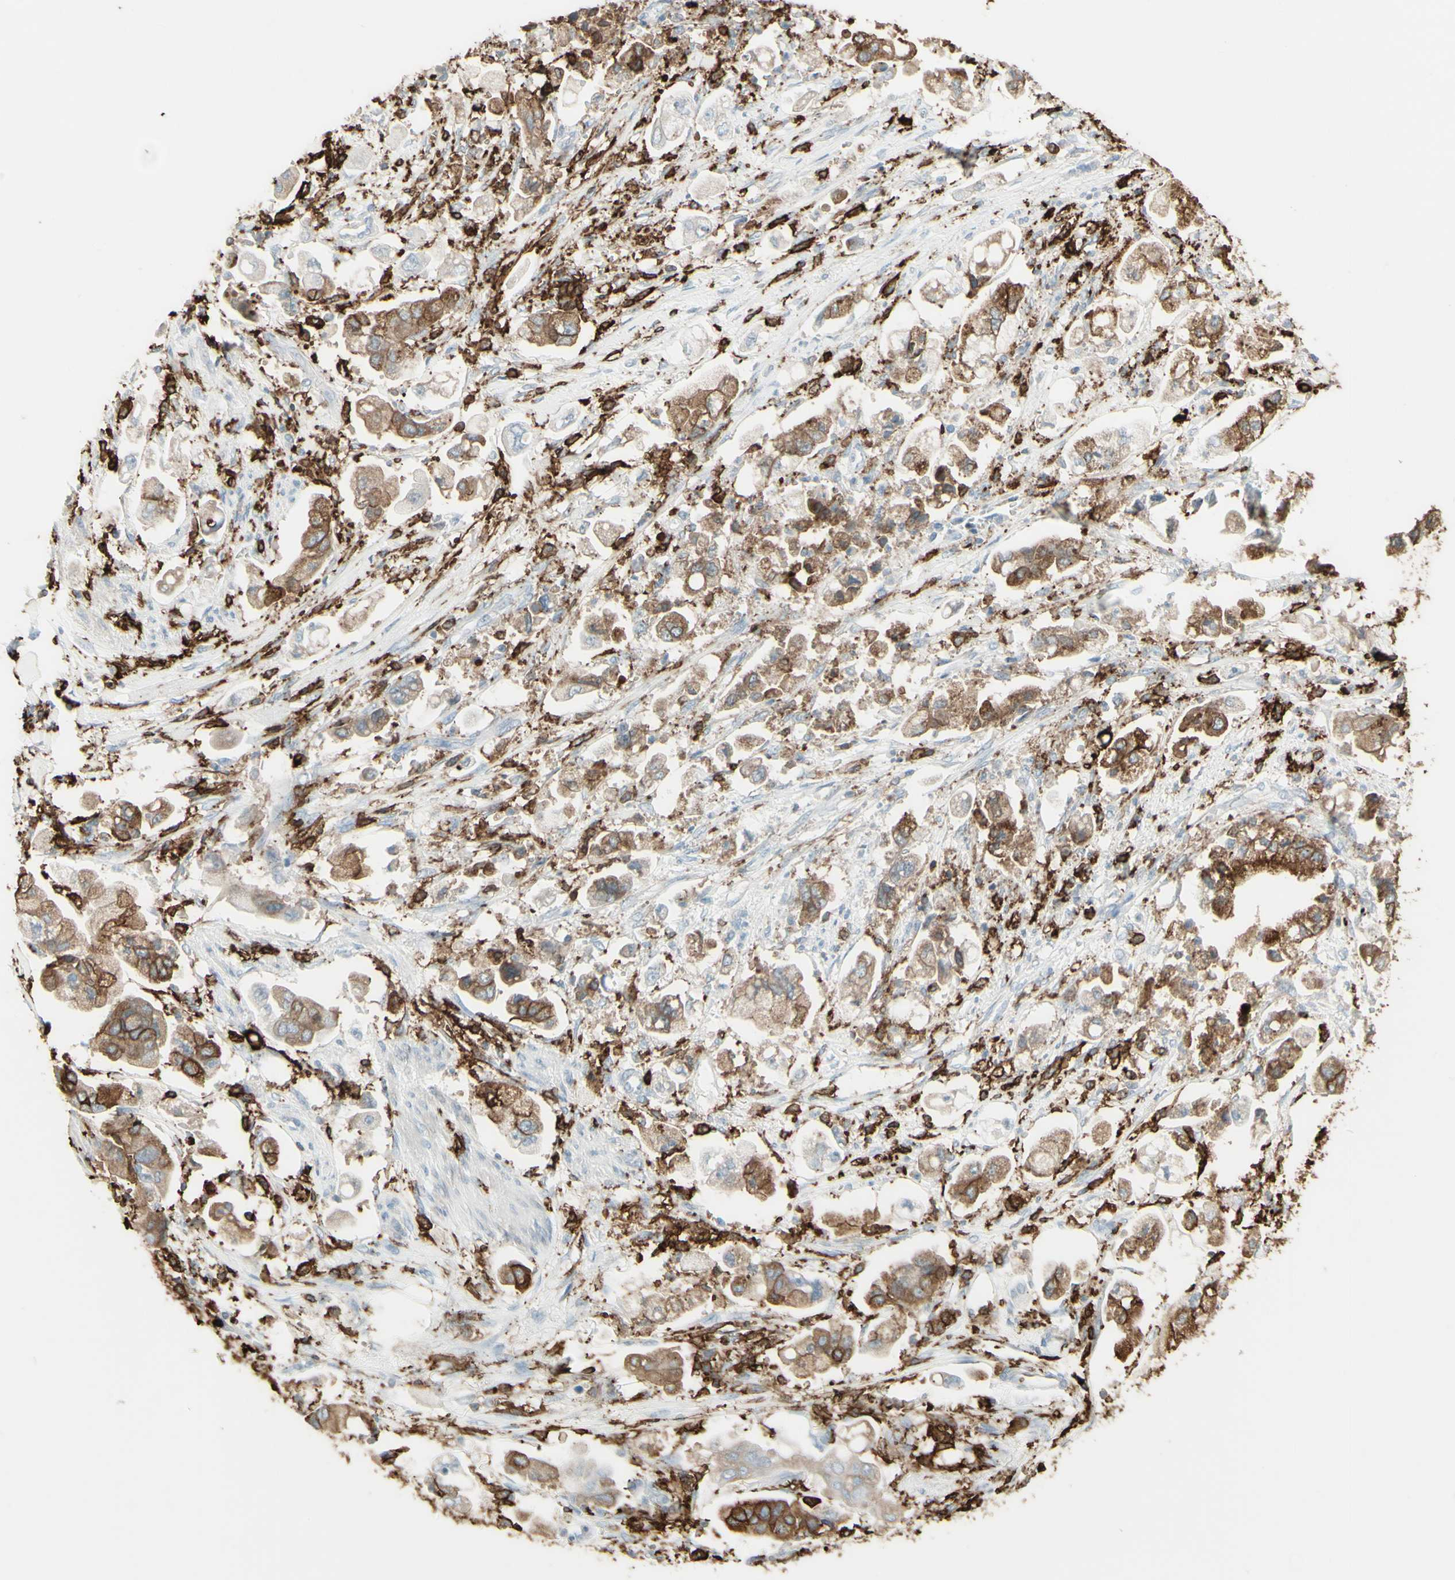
{"staining": {"intensity": "moderate", "quantity": "25%-75%", "location": "cytoplasmic/membranous"}, "tissue": "stomach cancer", "cell_type": "Tumor cells", "image_type": "cancer", "snomed": [{"axis": "morphology", "description": "Adenocarcinoma, NOS"}, {"axis": "topography", "description": "Stomach"}], "caption": "Protein expression analysis of human stomach cancer (adenocarcinoma) reveals moderate cytoplasmic/membranous positivity in about 25%-75% of tumor cells. Immunohistochemistry stains the protein in brown and the nuclei are stained blue.", "gene": "HLA-DPB1", "patient": {"sex": "male", "age": 62}}